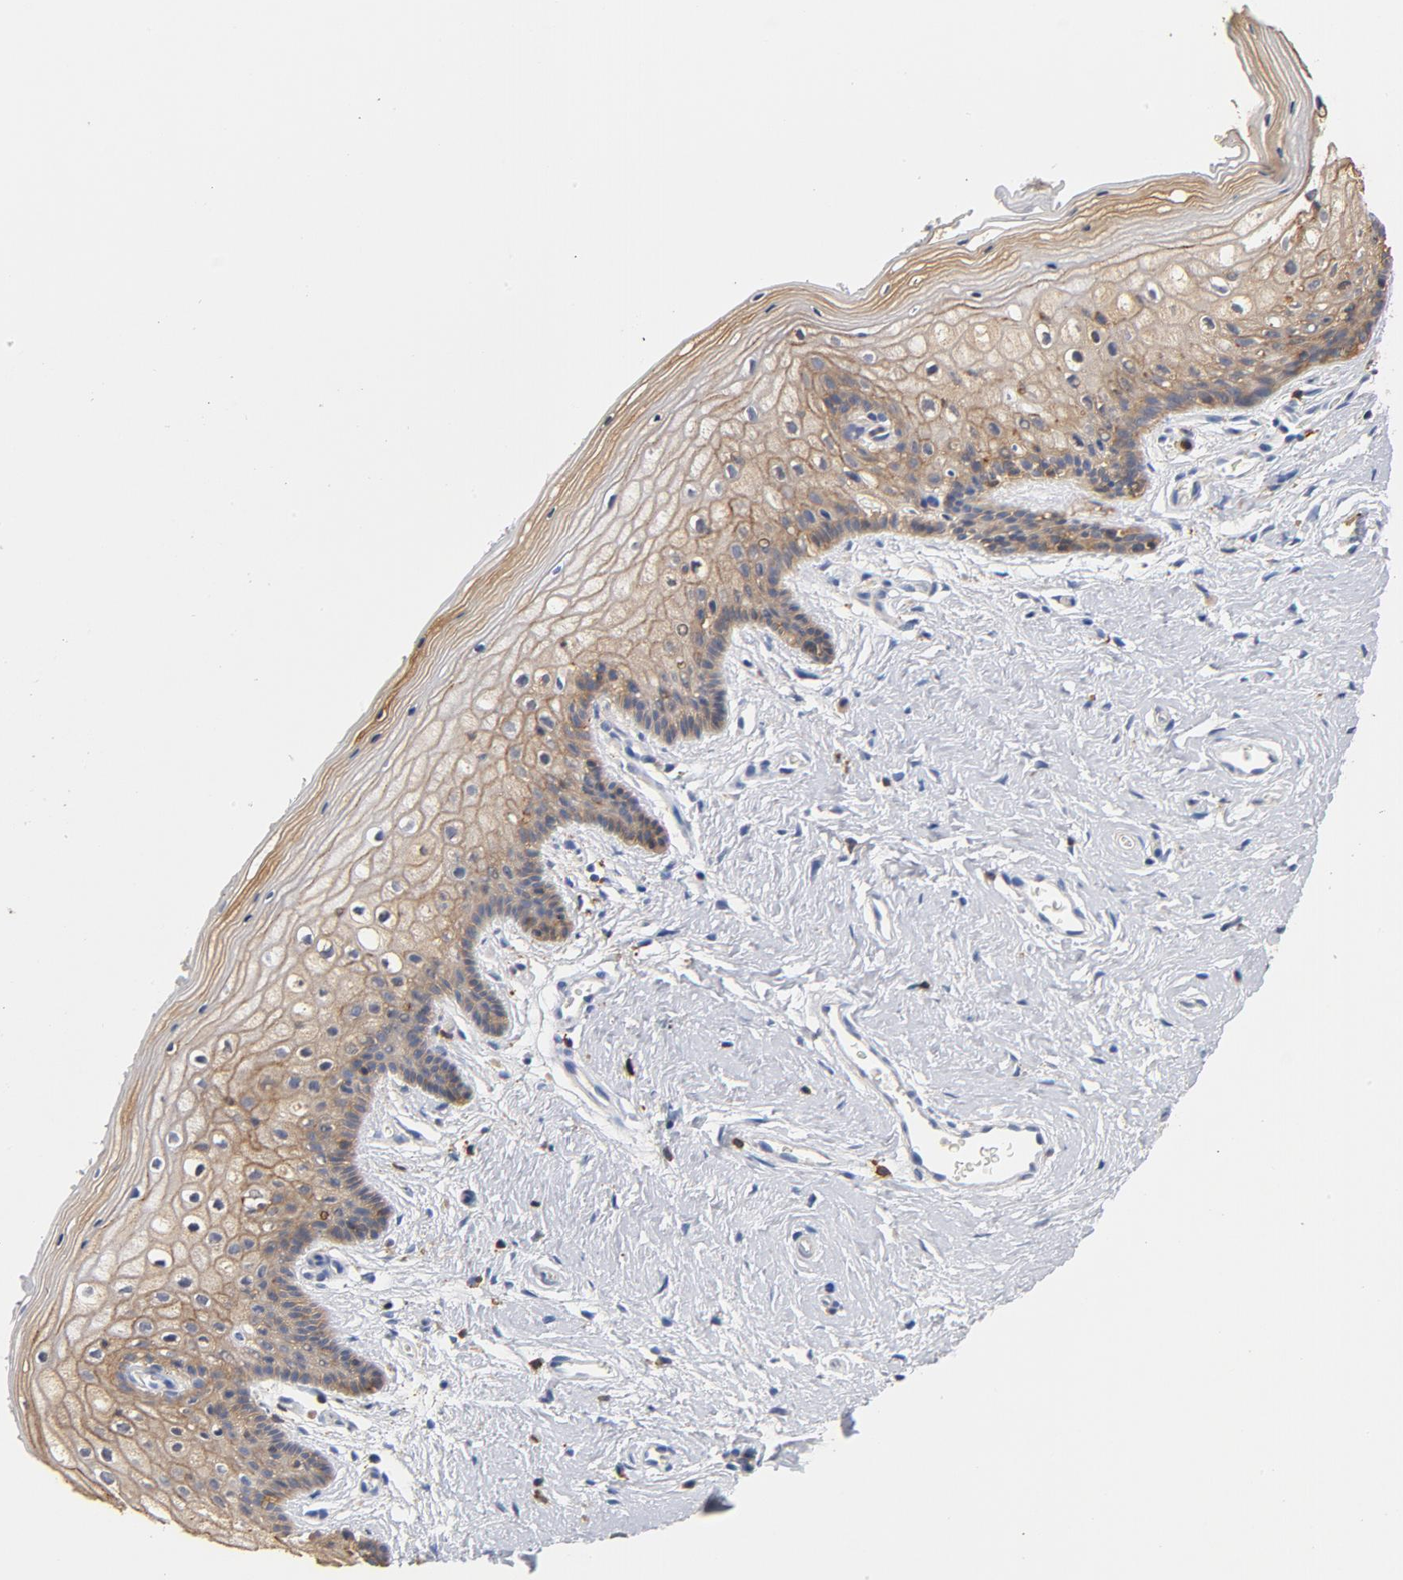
{"staining": {"intensity": "weak", "quantity": ">75%", "location": "cytoplasmic/membranous"}, "tissue": "vagina", "cell_type": "Squamous epithelial cells", "image_type": "normal", "snomed": [{"axis": "morphology", "description": "Normal tissue, NOS"}, {"axis": "topography", "description": "Vagina"}], "caption": "A micrograph of vagina stained for a protein exhibits weak cytoplasmic/membranous brown staining in squamous epithelial cells.", "gene": "EZR", "patient": {"sex": "female", "age": 46}}